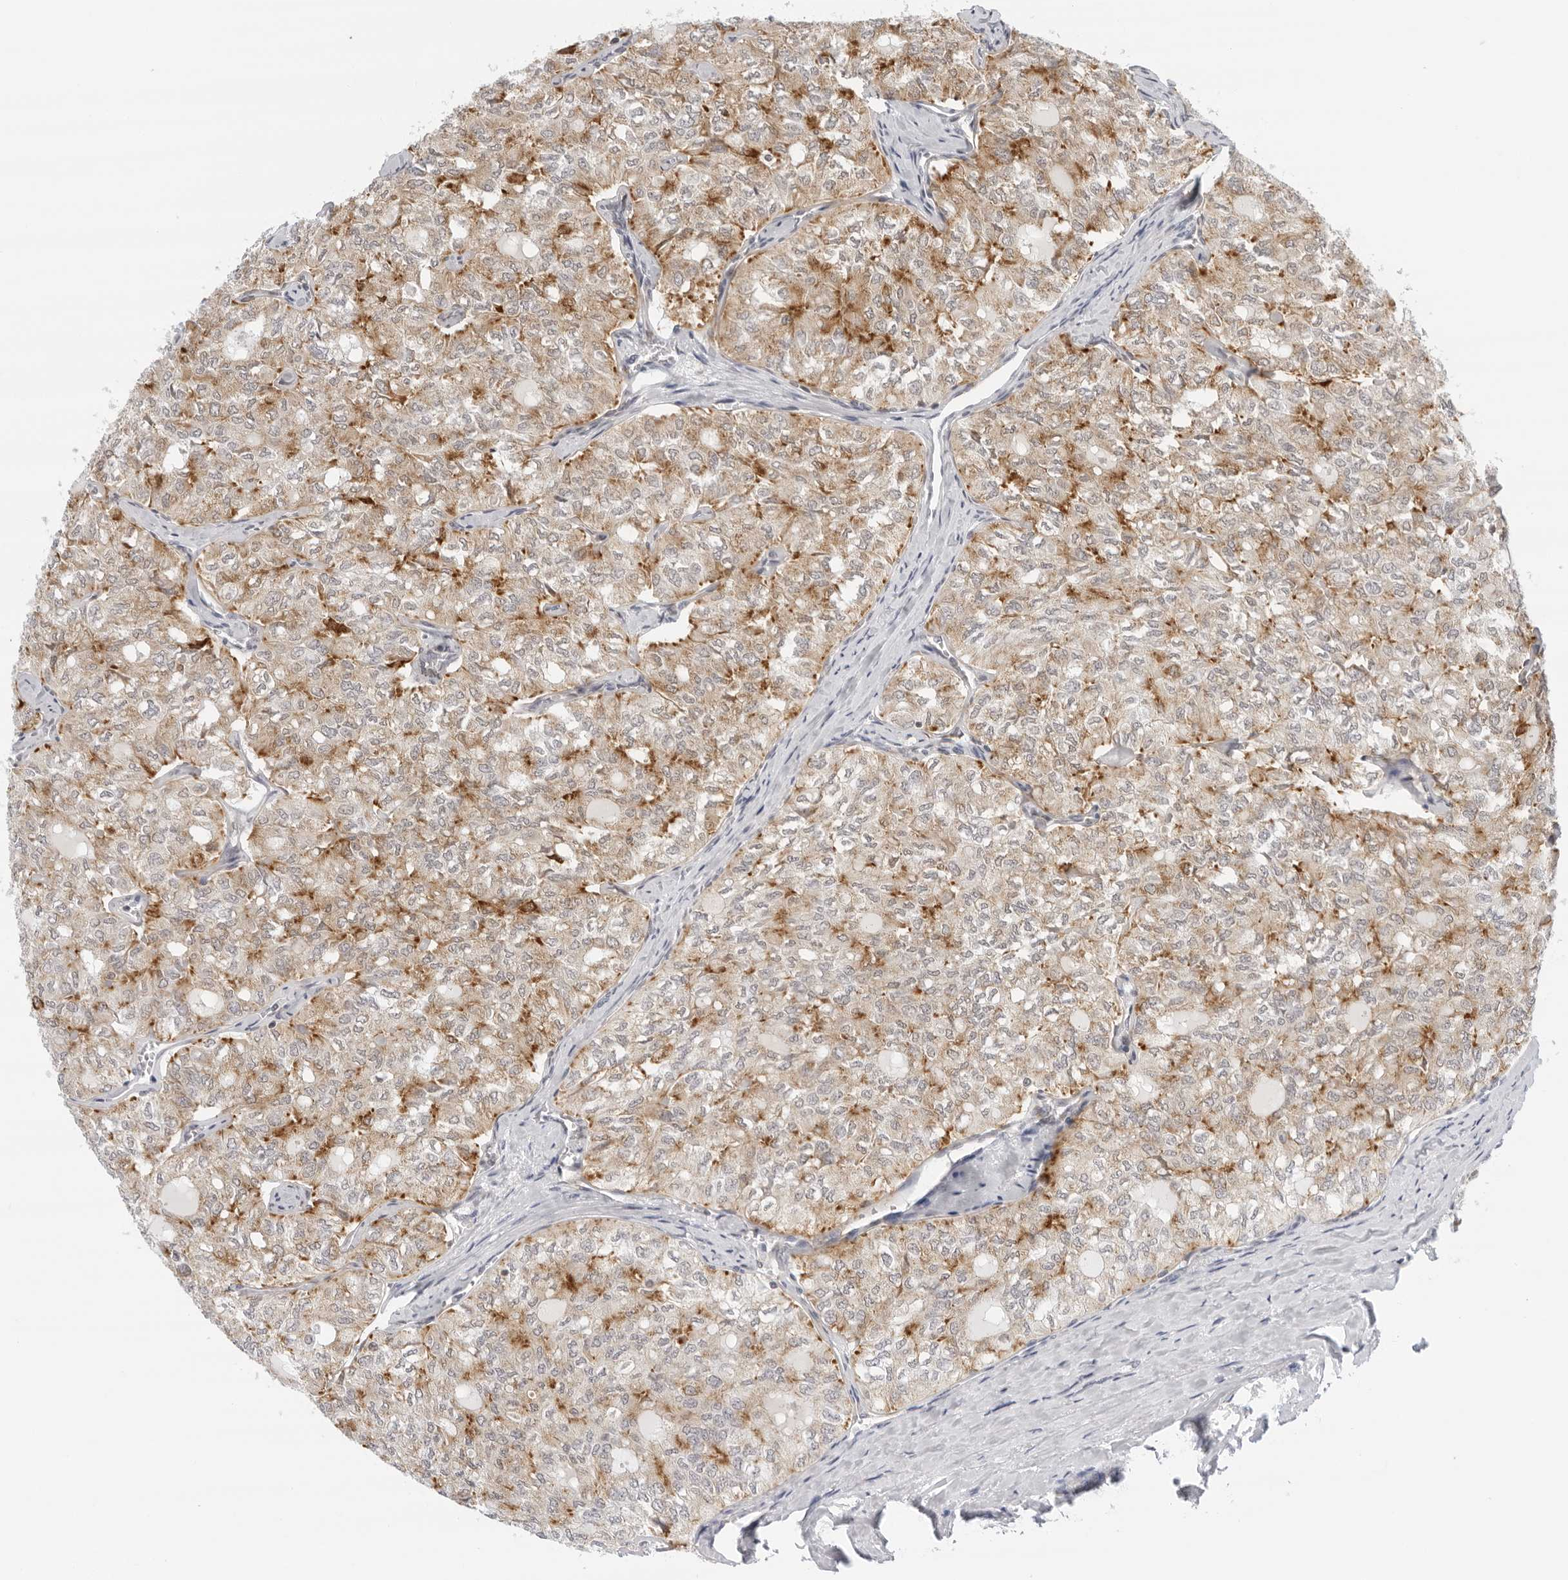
{"staining": {"intensity": "moderate", "quantity": ">75%", "location": "cytoplasmic/membranous"}, "tissue": "thyroid cancer", "cell_type": "Tumor cells", "image_type": "cancer", "snomed": [{"axis": "morphology", "description": "Follicular adenoma carcinoma, NOS"}, {"axis": "topography", "description": "Thyroid gland"}], "caption": "A micrograph of human thyroid follicular adenoma carcinoma stained for a protein shows moderate cytoplasmic/membranous brown staining in tumor cells. (DAB (3,3'-diaminobenzidine) IHC with brightfield microscopy, high magnification).", "gene": "CIART", "patient": {"sex": "male", "age": 75}}